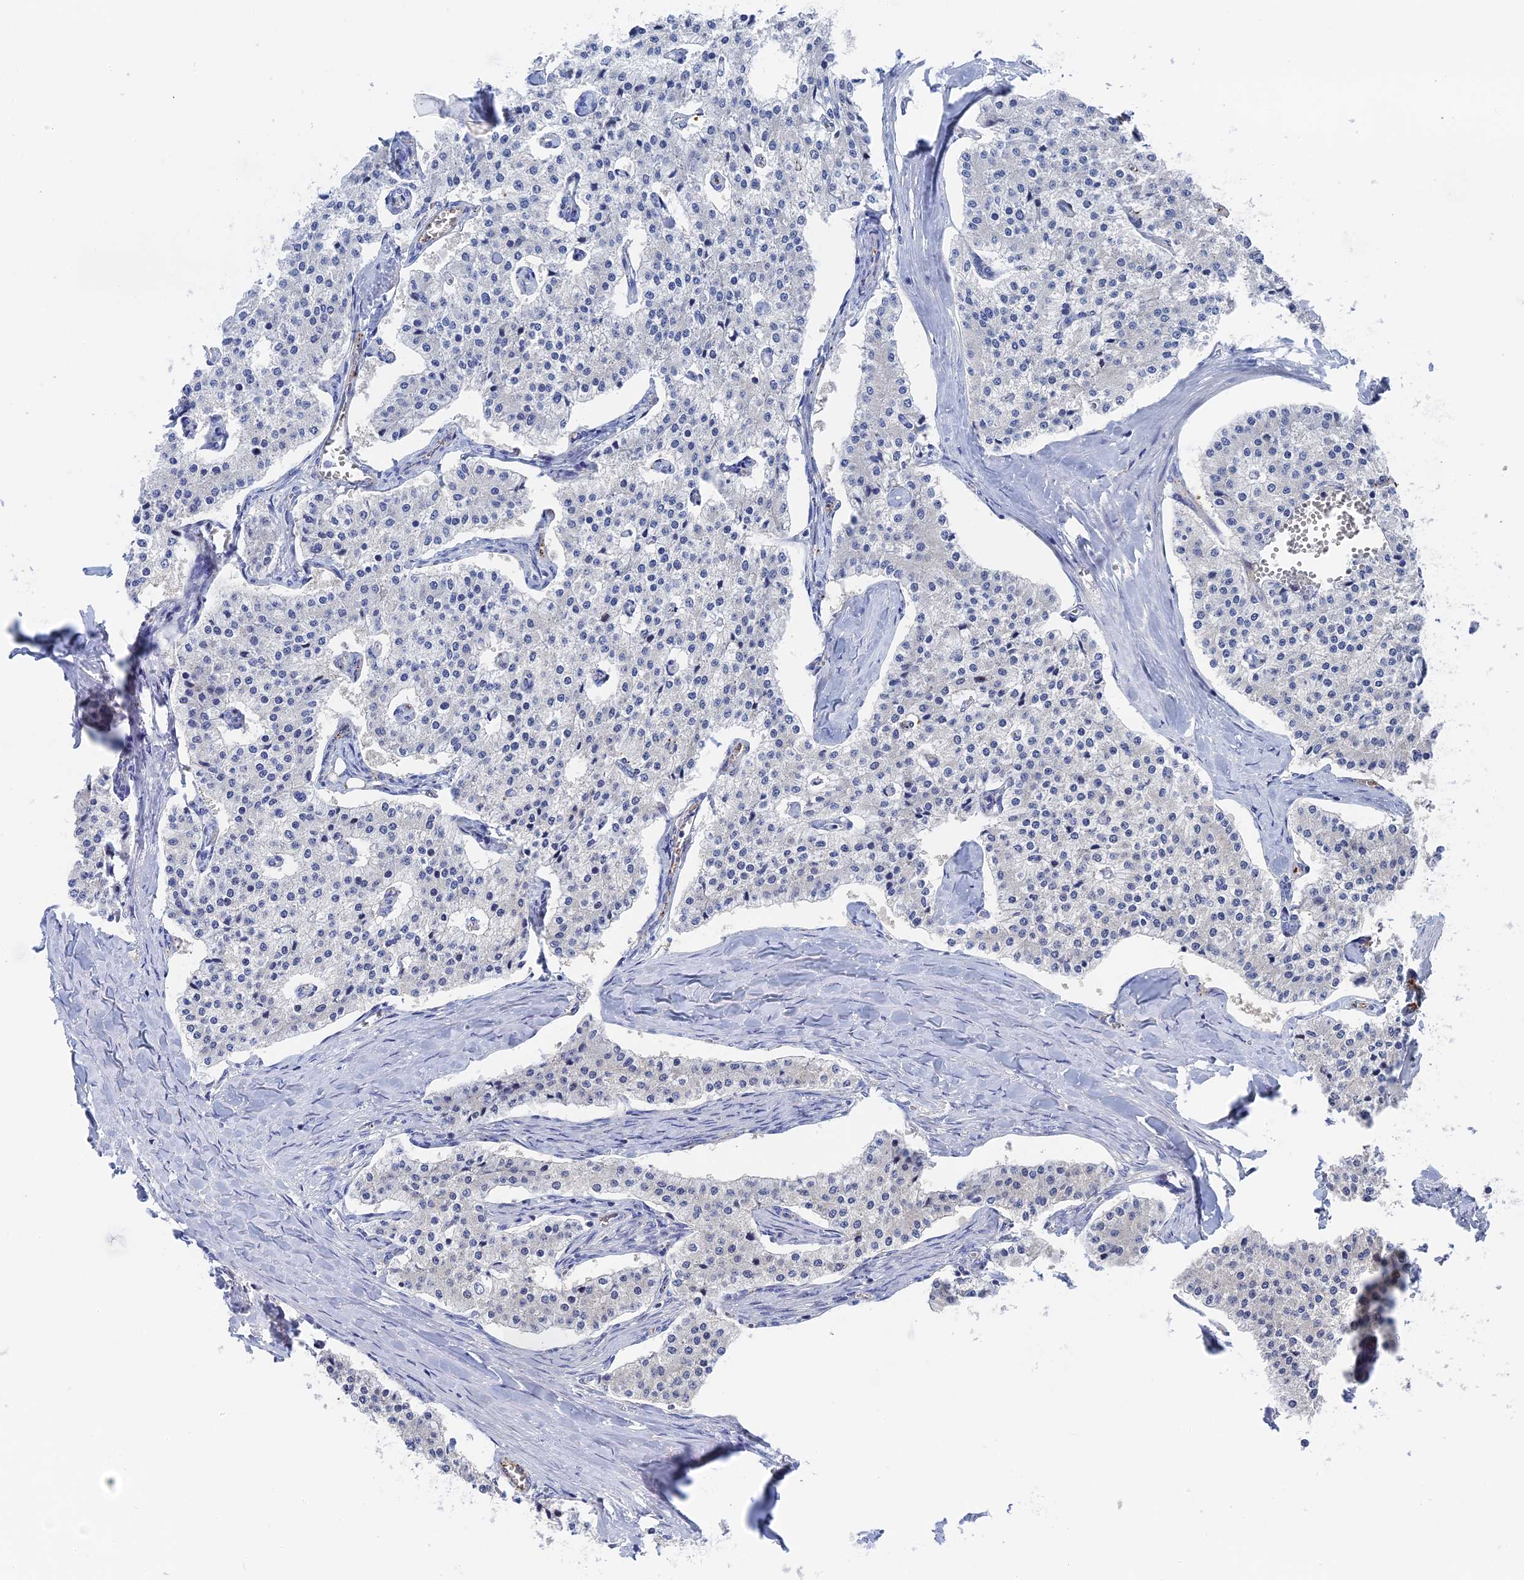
{"staining": {"intensity": "negative", "quantity": "none", "location": "none"}, "tissue": "carcinoid", "cell_type": "Tumor cells", "image_type": "cancer", "snomed": [{"axis": "morphology", "description": "Carcinoid, malignant, NOS"}, {"axis": "topography", "description": "Colon"}], "caption": "The histopathology image demonstrates no staining of tumor cells in carcinoid. (DAB immunohistochemistry (IHC), high magnification).", "gene": "MTHFSD", "patient": {"sex": "female", "age": 52}}